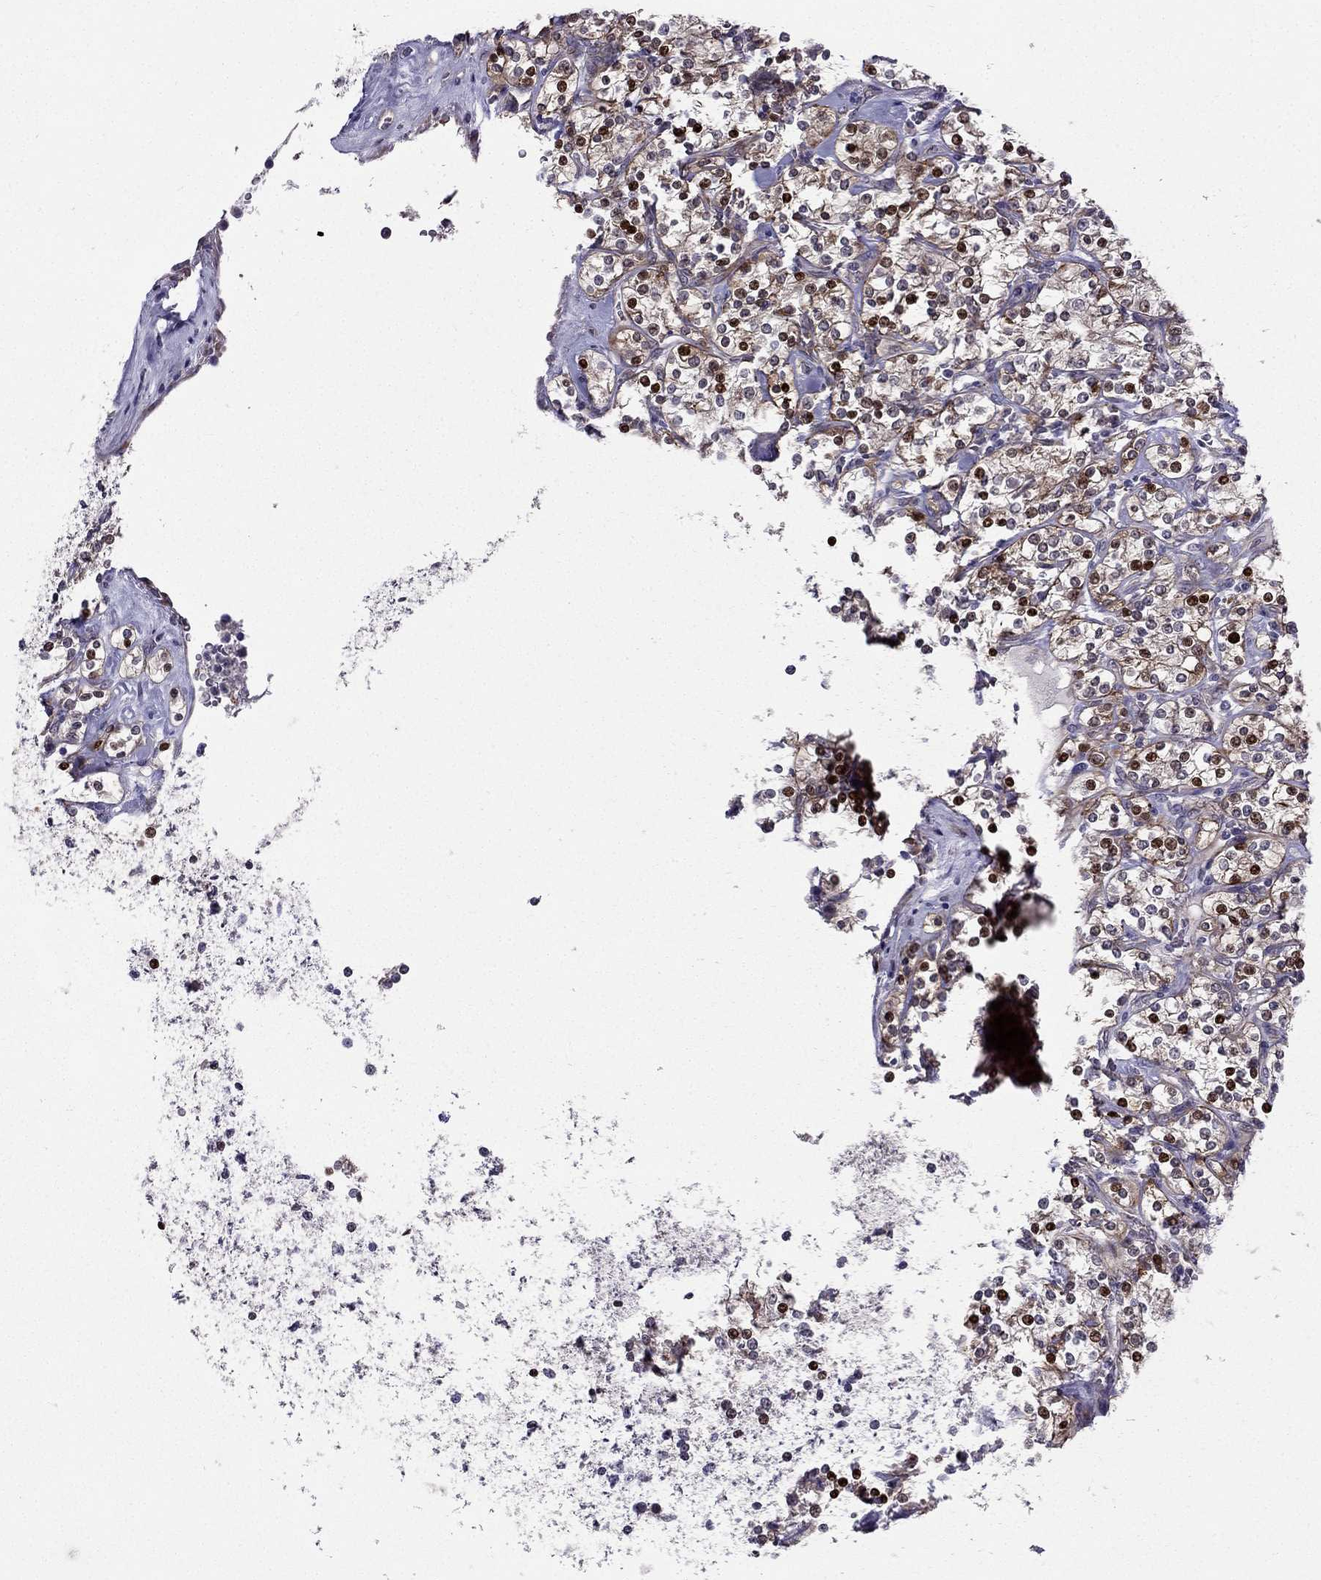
{"staining": {"intensity": "strong", "quantity": "<25%", "location": "nuclear"}, "tissue": "renal cancer", "cell_type": "Tumor cells", "image_type": "cancer", "snomed": [{"axis": "morphology", "description": "Adenocarcinoma, NOS"}, {"axis": "topography", "description": "Kidney"}], "caption": "Protein staining of renal cancer (adenocarcinoma) tissue shows strong nuclear positivity in approximately <25% of tumor cells.", "gene": "ARHGEF28", "patient": {"sex": "male", "age": 77}}